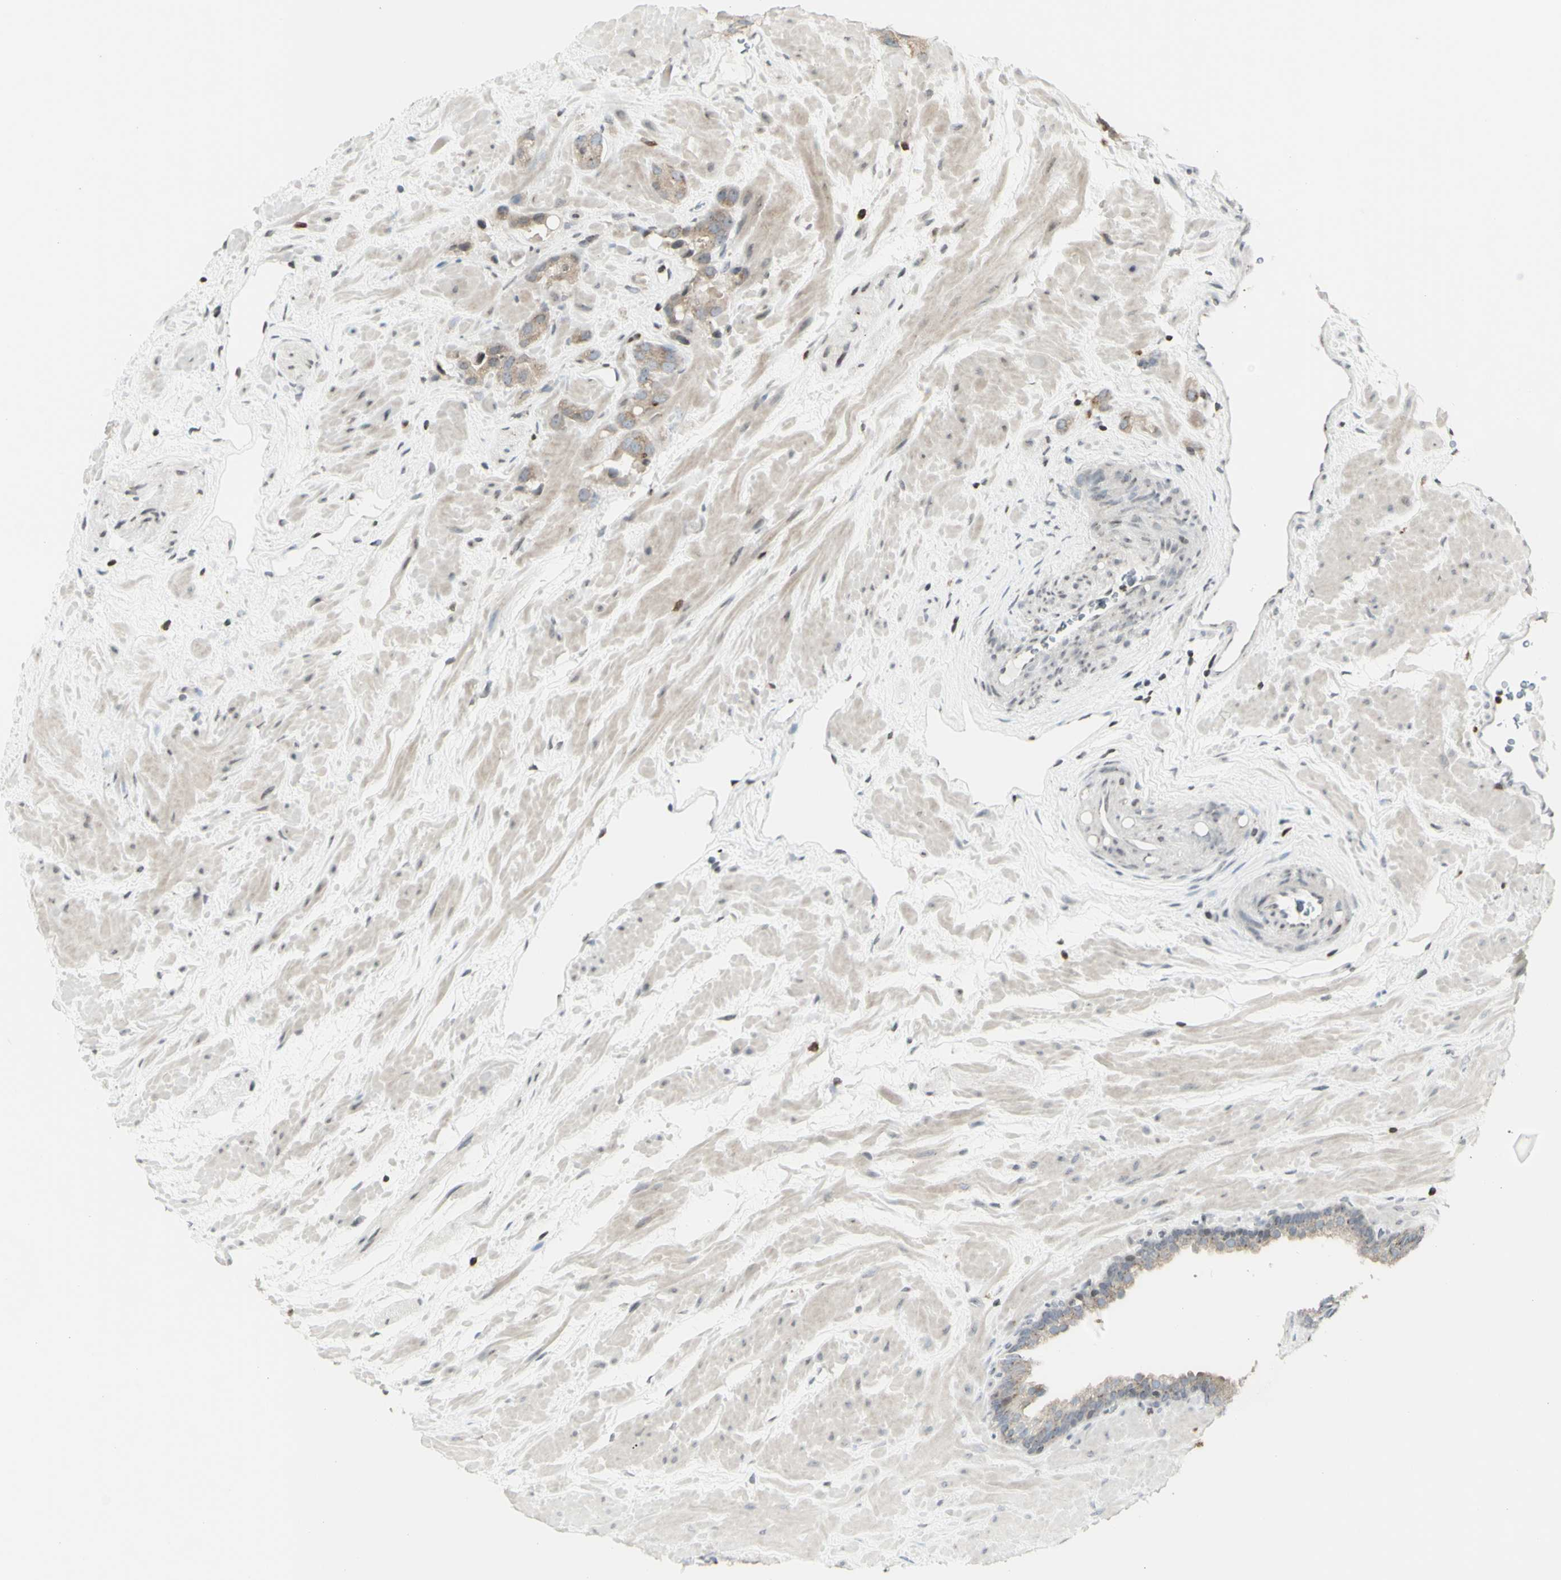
{"staining": {"intensity": "weak", "quantity": ">75%", "location": "cytoplasmic/membranous"}, "tissue": "prostate cancer", "cell_type": "Tumor cells", "image_type": "cancer", "snomed": [{"axis": "morphology", "description": "Adenocarcinoma, High grade"}, {"axis": "topography", "description": "Prostate"}], "caption": "A brown stain labels weak cytoplasmic/membranous staining of a protein in human prostate cancer (adenocarcinoma (high-grade)) tumor cells.", "gene": "MUC5AC", "patient": {"sex": "male", "age": 64}}